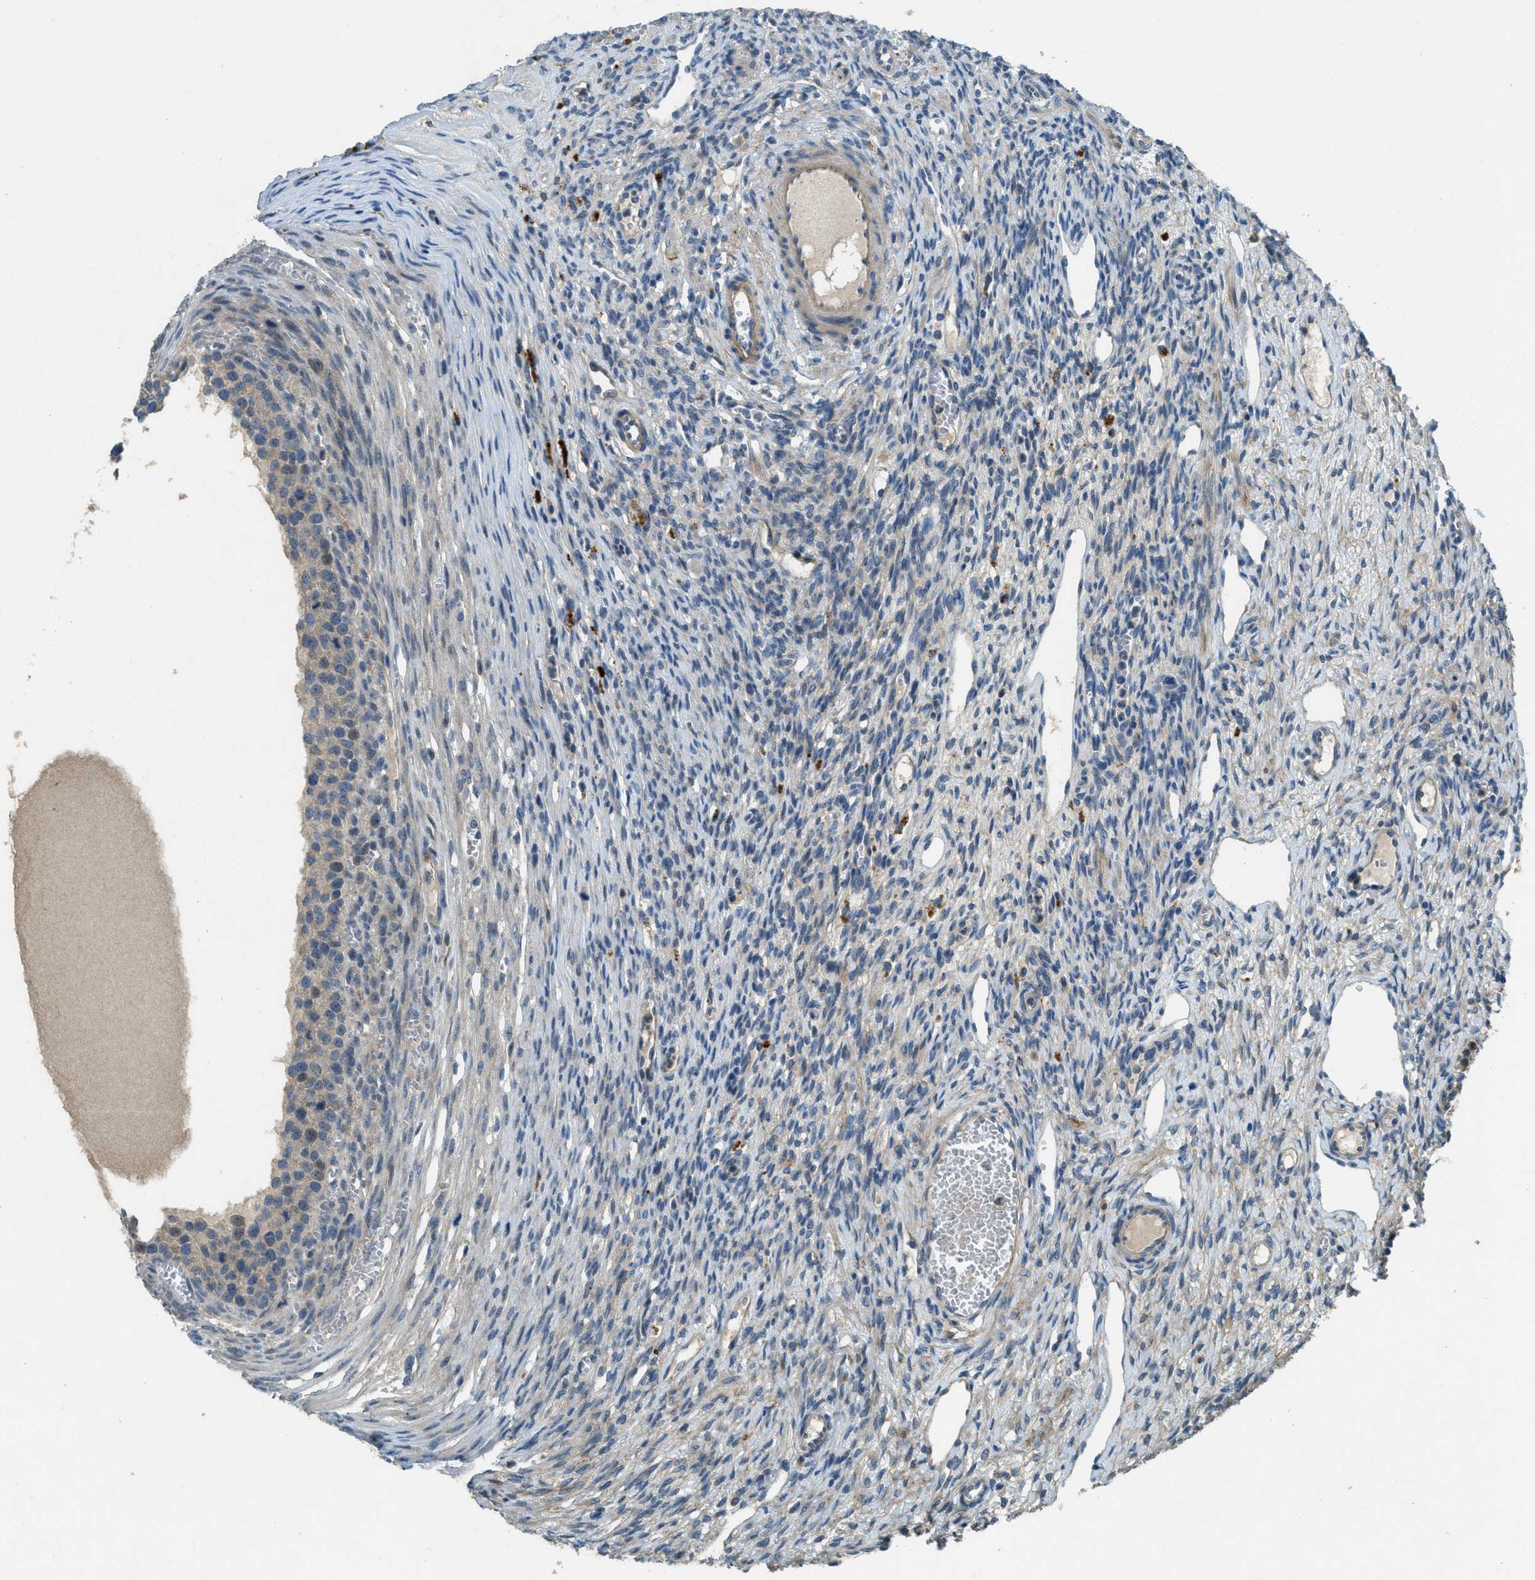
{"staining": {"intensity": "moderate", "quantity": "<25%", "location": "cytoplasmic/membranous"}, "tissue": "ovary", "cell_type": "Ovarian stroma cells", "image_type": "normal", "snomed": [{"axis": "morphology", "description": "Normal tissue, NOS"}, {"axis": "topography", "description": "Ovary"}], "caption": "IHC (DAB (3,3'-diaminobenzidine)) staining of normal ovary shows moderate cytoplasmic/membranous protein staining in approximately <25% of ovarian stroma cells.", "gene": "SNX14", "patient": {"sex": "female", "age": 33}}